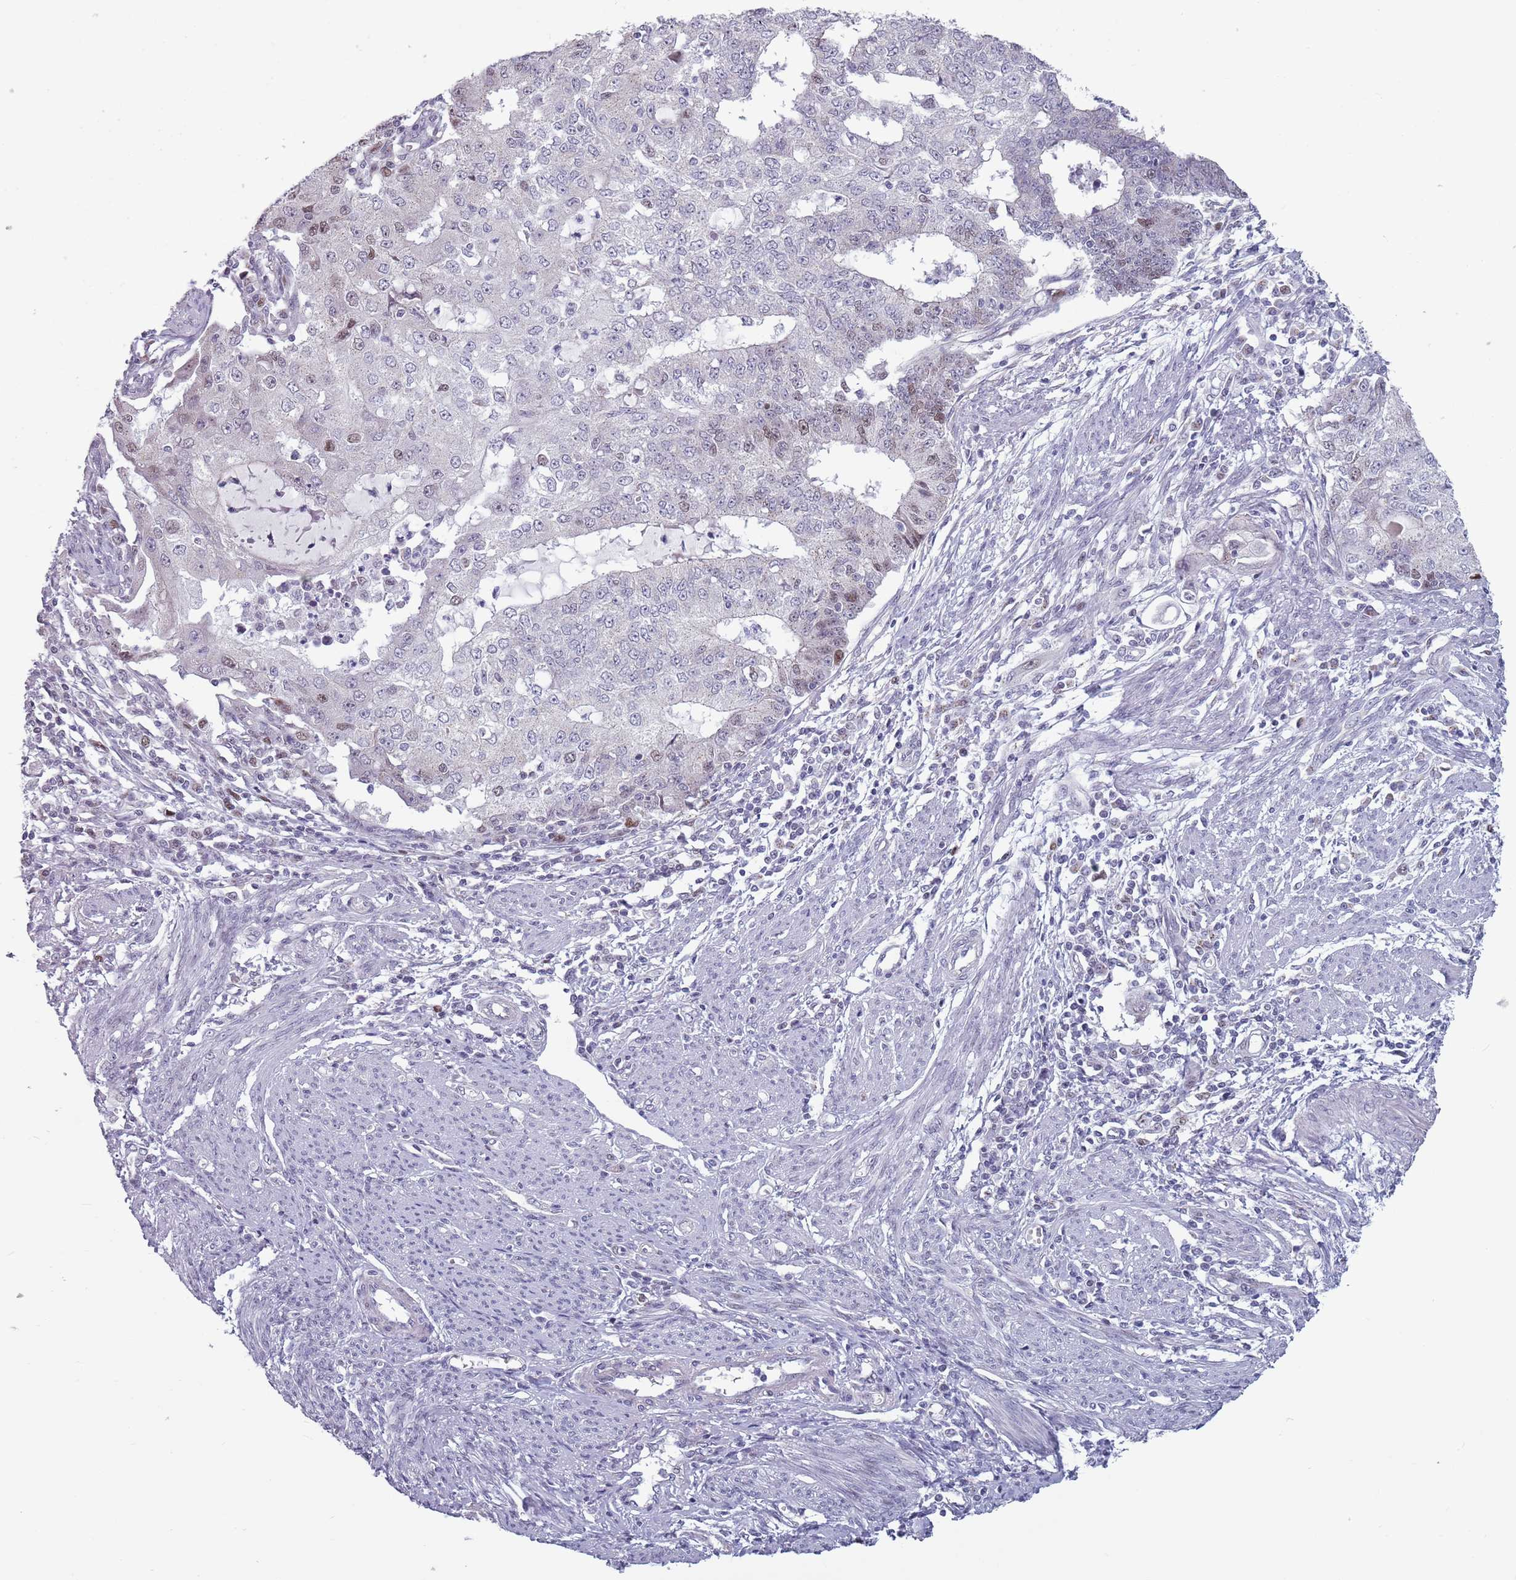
{"staining": {"intensity": "weak", "quantity": "<25%", "location": "nuclear"}, "tissue": "endometrial cancer", "cell_type": "Tumor cells", "image_type": "cancer", "snomed": [{"axis": "morphology", "description": "Adenocarcinoma, NOS"}, {"axis": "topography", "description": "Endometrium"}], "caption": "Tumor cells show no significant expression in endometrial cancer (adenocarcinoma).", "gene": "ZKSCAN2", "patient": {"sex": "female", "age": 56}}